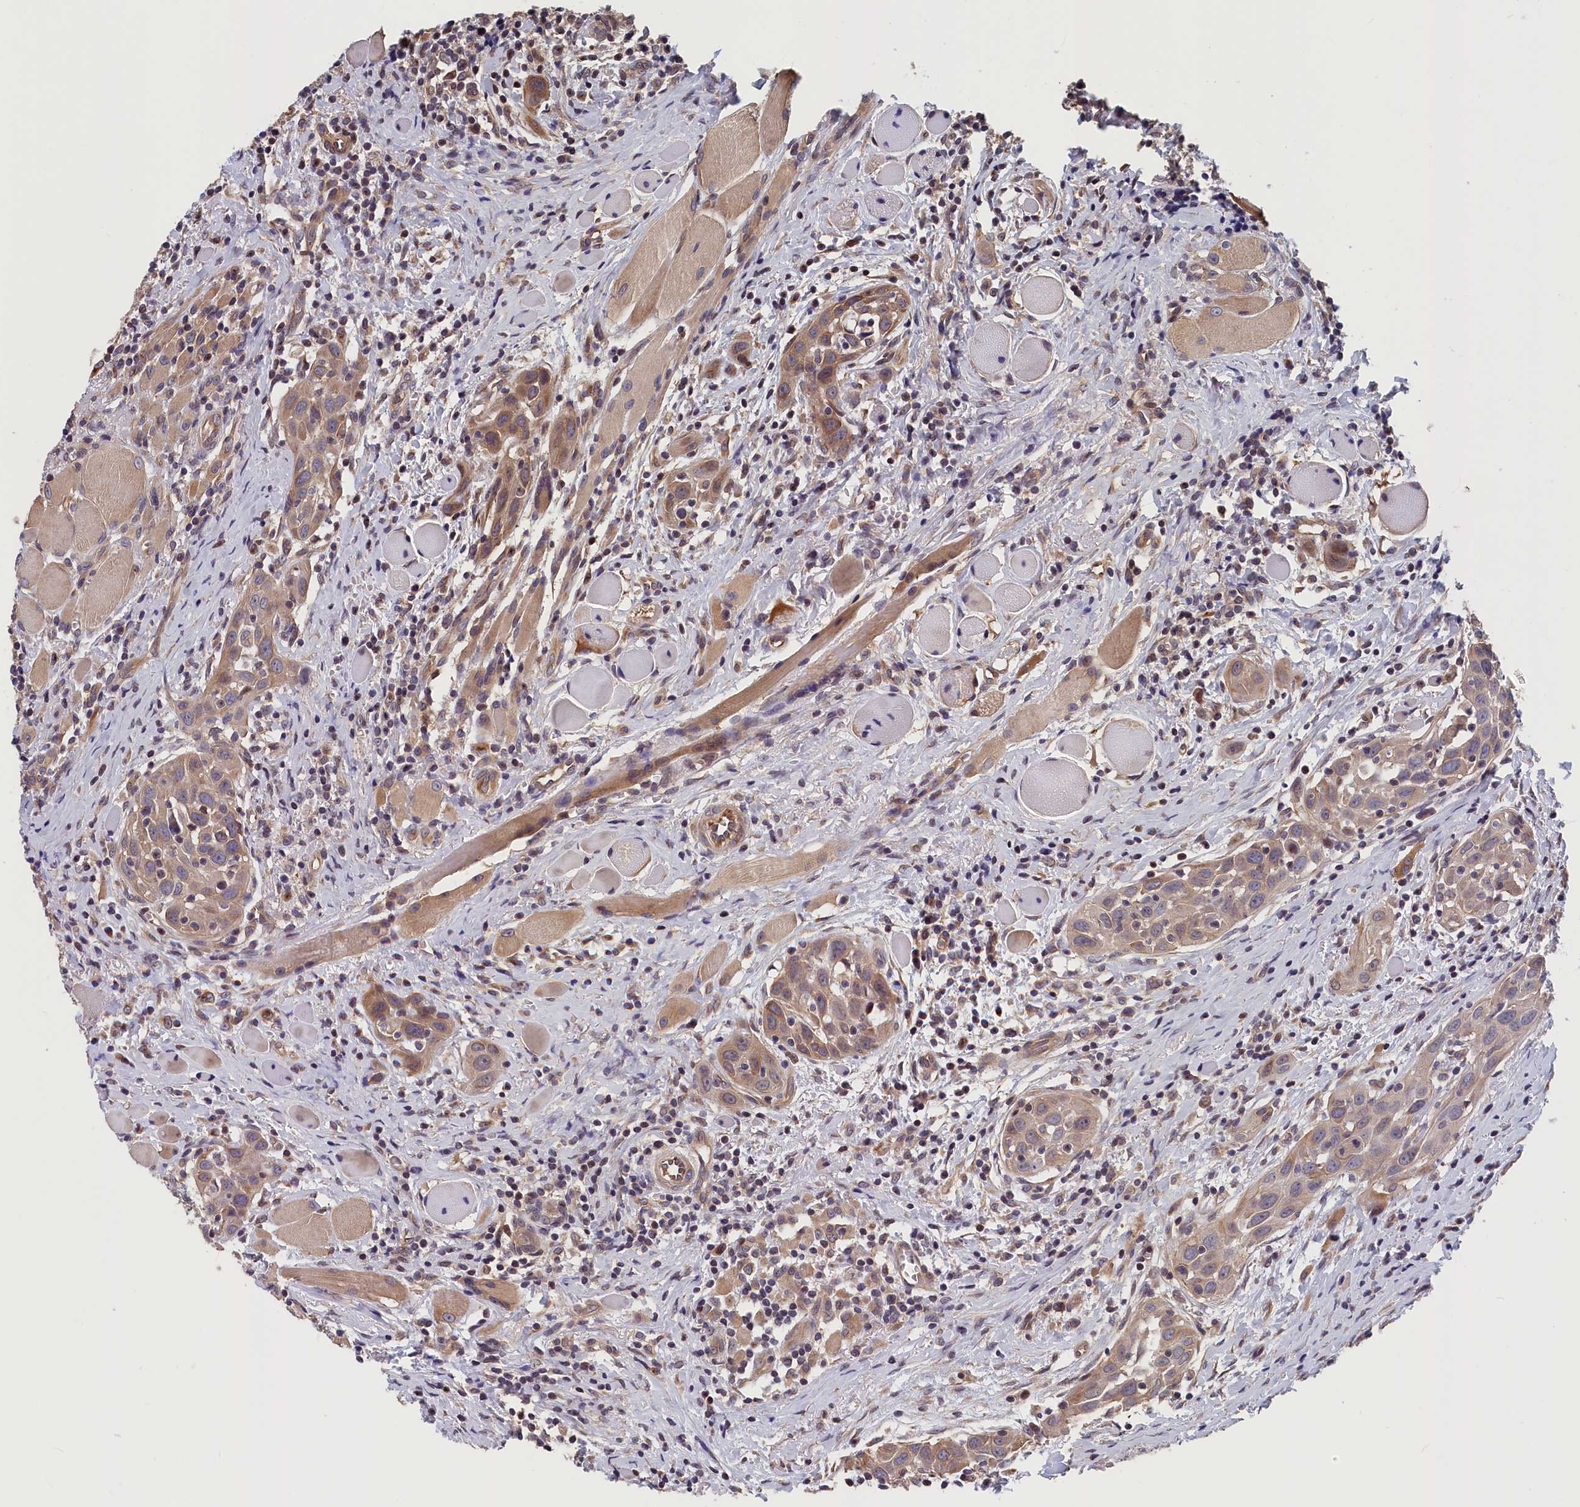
{"staining": {"intensity": "moderate", "quantity": ">75%", "location": "cytoplasmic/membranous"}, "tissue": "head and neck cancer", "cell_type": "Tumor cells", "image_type": "cancer", "snomed": [{"axis": "morphology", "description": "Squamous cell carcinoma, NOS"}, {"axis": "topography", "description": "Oral tissue"}, {"axis": "topography", "description": "Head-Neck"}], "caption": "High-magnification brightfield microscopy of head and neck squamous cell carcinoma stained with DAB (brown) and counterstained with hematoxylin (blue). tumor cells exhibit moderate cytoplasmic/membranous expression is identified in approximately>75% of cells.", "gene": "TMEM116", "patient": {"sex": "female", "age": 50}}